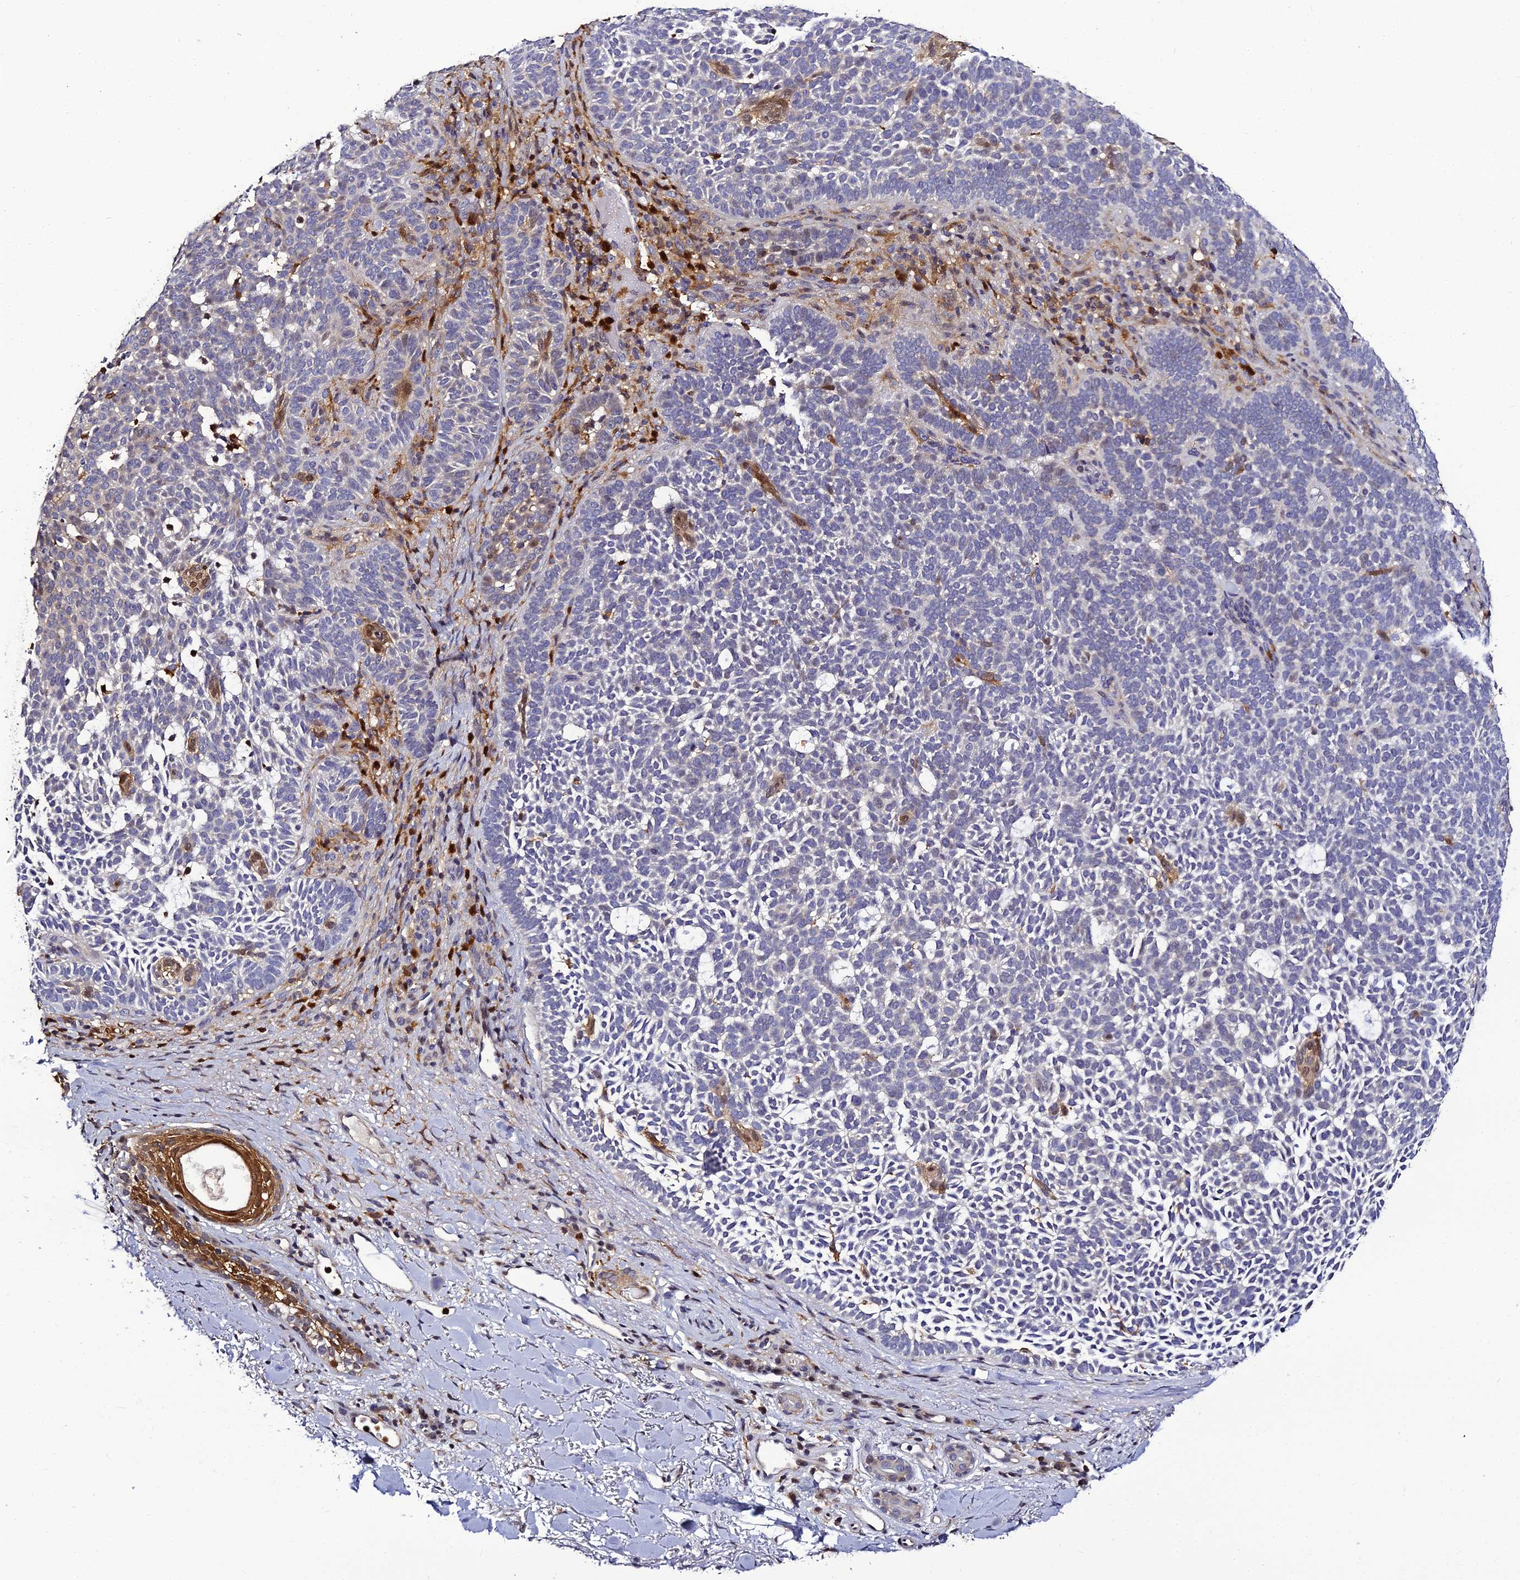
{"staining": {"intensity": "negative", "quantity": "none", "location": "none"}, "tissue": "skin cancer", "cell_type": "Tumor cells", "image_type": "cancer", "snomed": [{"axis": "morphology", "description": "Basal cell carcinoma"}, {"axis": "topography", "description": "Skin"}], "caption": "Histopathology image shows no significant protein positivity in tumor cells of basal cell carcinoma (skin).", "gene": "IL4I1", "patient": {"sex": "female", "age": 77}}